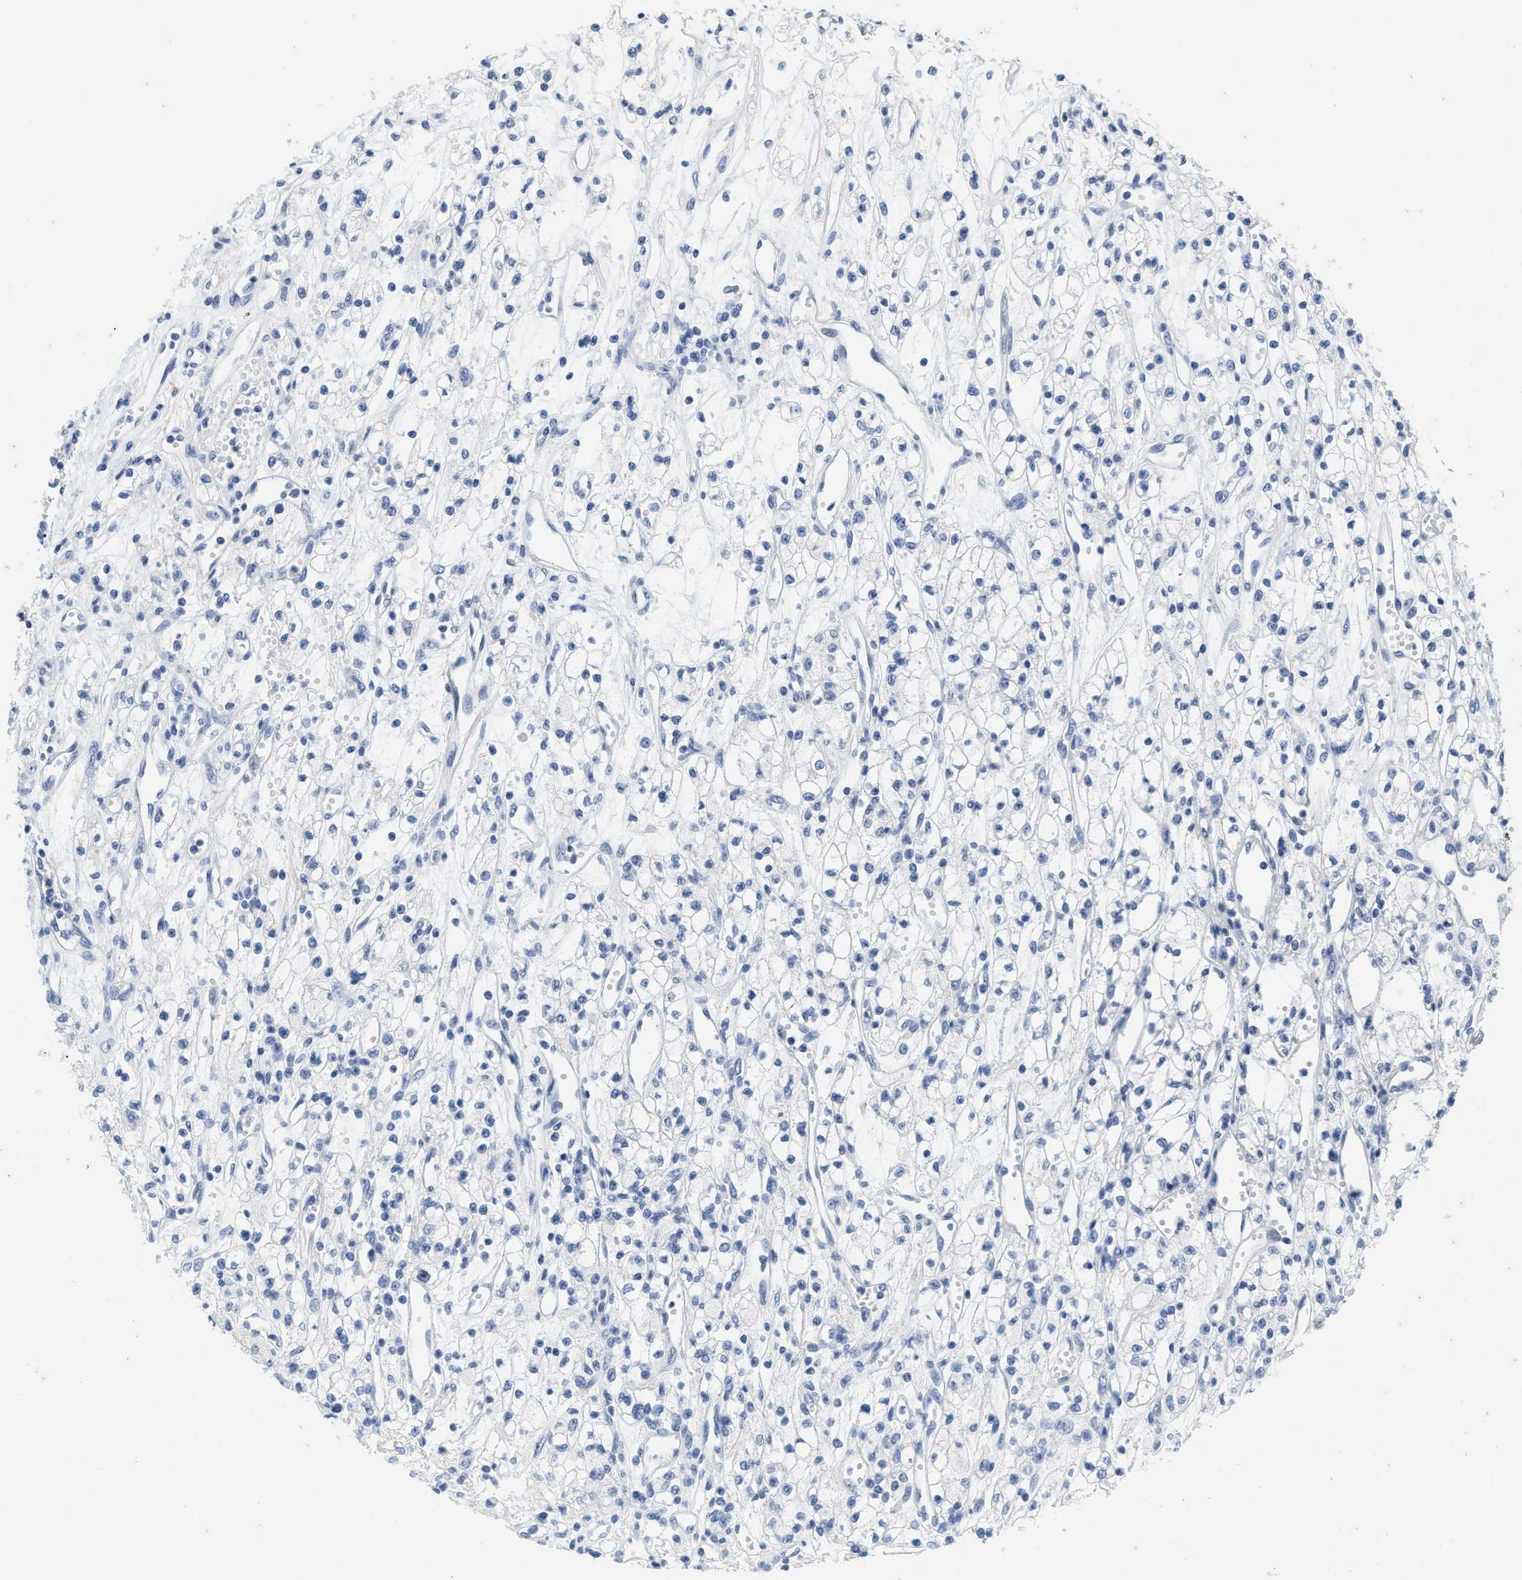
{"staining": {"intensity": "negative", "quantity": "none", "location": "none"}, "tissue": "renal cancer", "cell_type": "Tumor cells", "image_type": "cancer", "snomed": [{"axis": "morphology", "description": "Adenocarcinoma, NOS"}, {"axis": "topography", "description": "Kidney"}], "caption": "Tumor cells show no significant positivity in adenocarcinoma (renal). (DAB (3,3'-diaminobenzidine) immunohistochemistry with hematoxylin counter stain).", "gene": "ABCB11", "patient": {"sex": "male", "age": 59}}